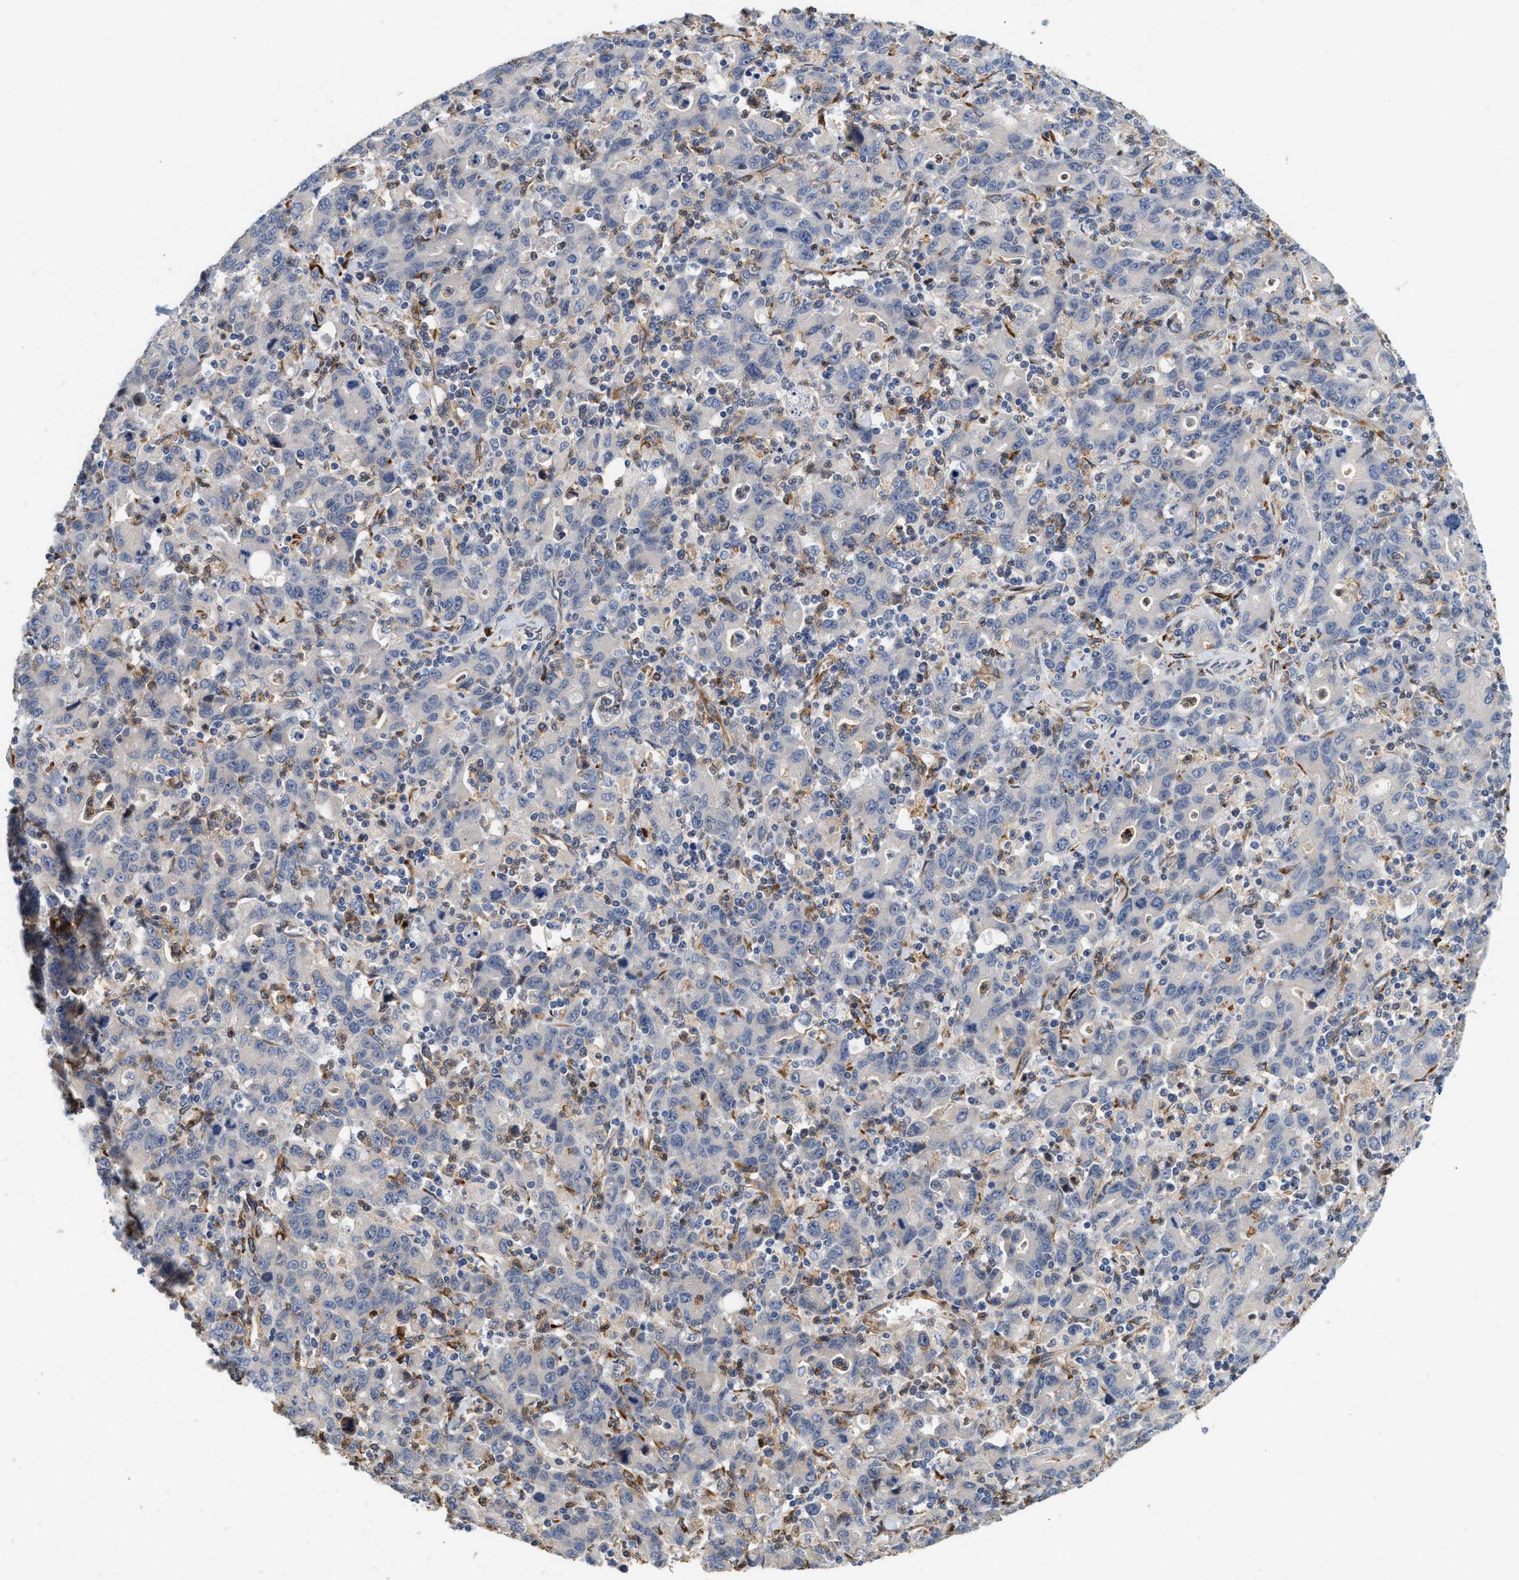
{"staining": {"intensity": "negative", "quantity": "none", "location": "none"}, "tissue": "stomach cancer", "cell_type": "Tumor cells", "image_type": "cancer", "snomed": [{"axis": "morphology", "description": "Adenocarcinoma, NOS"}, {"axis": "topography", "description": "Stomach, upper"}], "caption": "Human stomach cancer stained for a protein using immunohistochemistry displays no staining in tumor cells.", "gene": "PLCD1", "patient": {"sex": "male", "age": 69}}